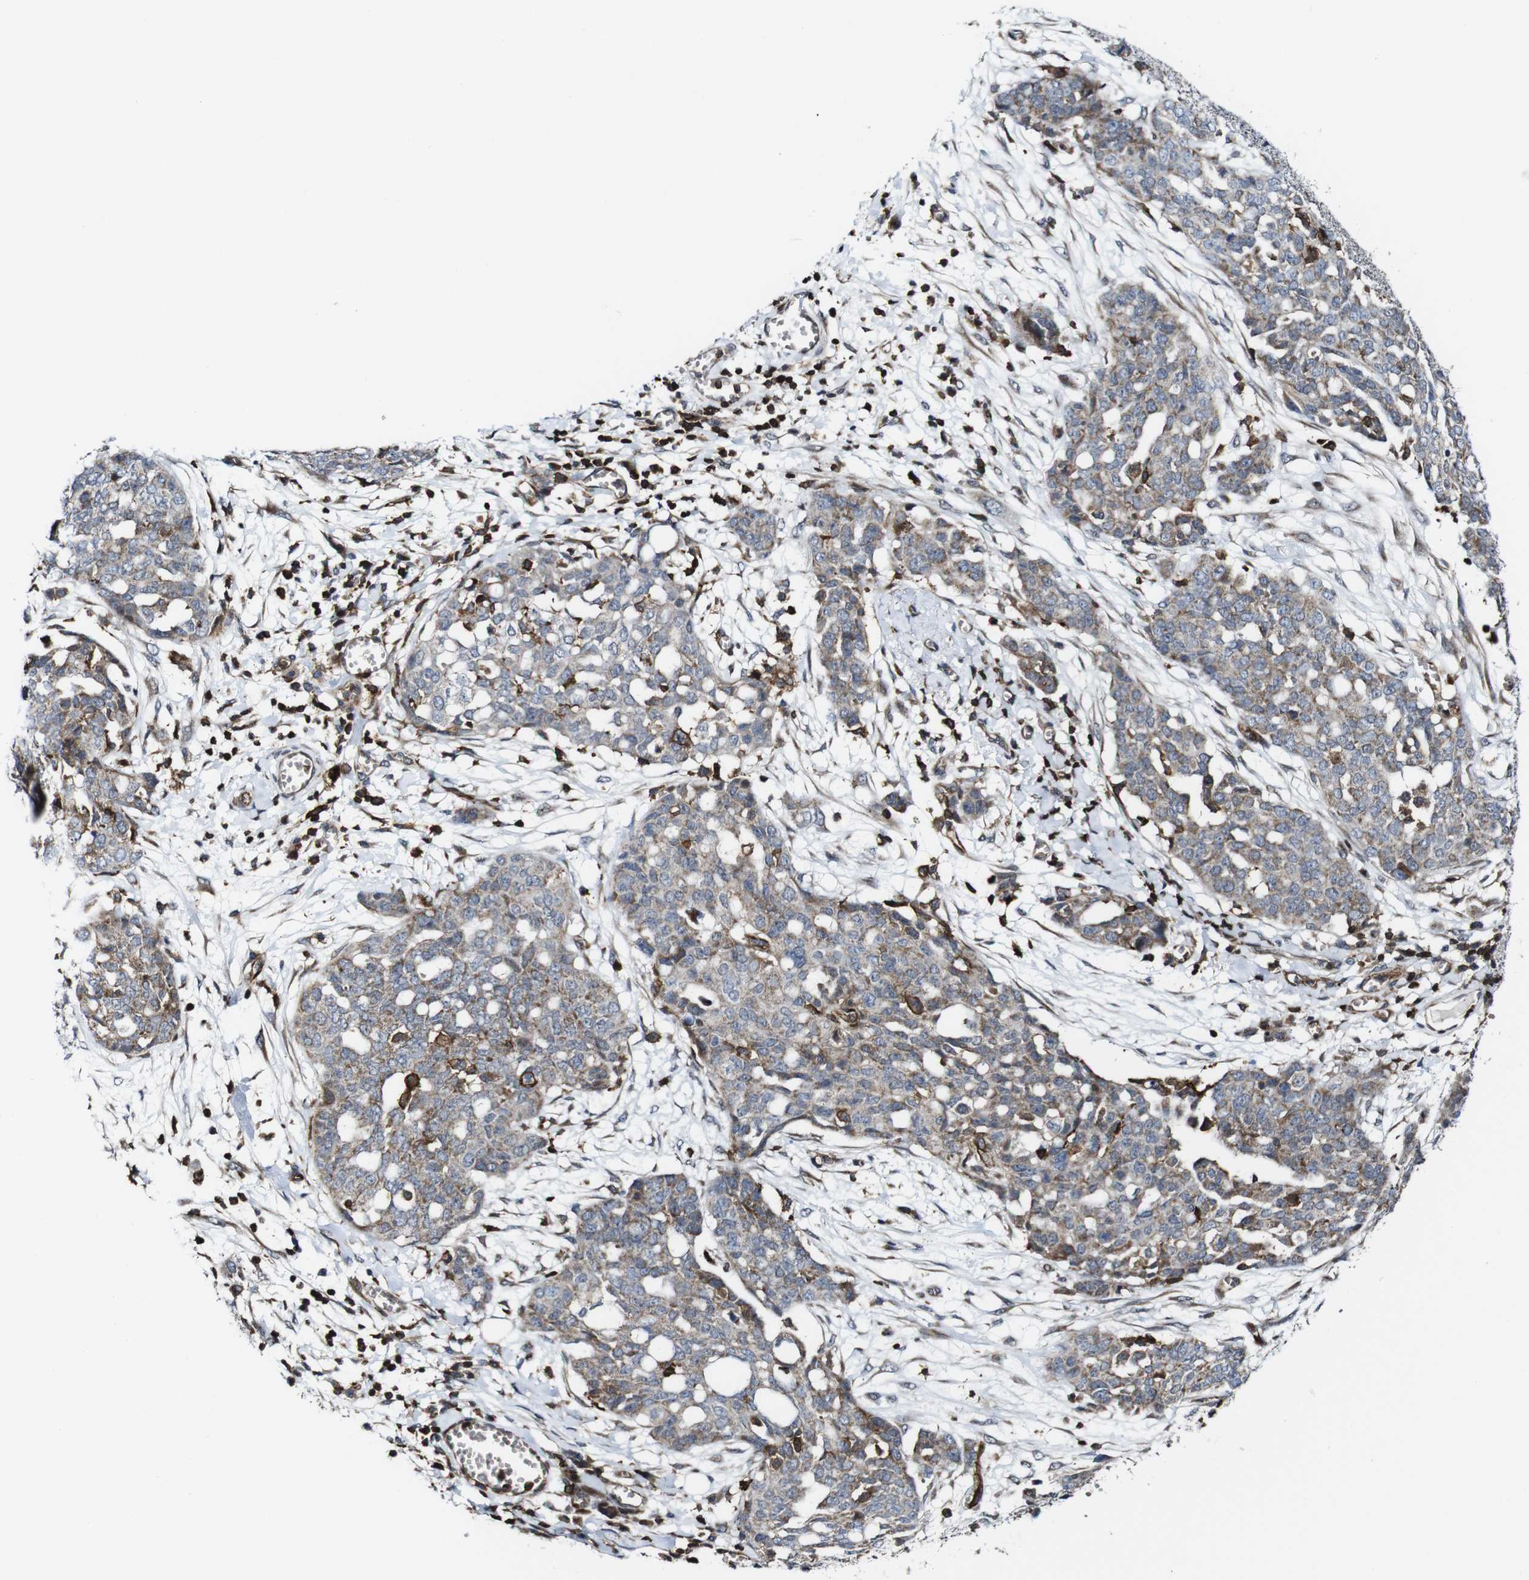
{"staining": {"intensity": "weak", "quantity": ">75%", "location": "cytoplasmic/membranous"}, "tissue": "ovarian cancer", "cell_type": "Tumor cells", "image_type": "cancer", "snomed": [{"axis": "morphology", "description": "Cystadenocarcinoma, serous, NOS"}, {"axis": "topography", "description": "Soft tissue"}, {"axis": "topography", "description": "Ovary"}], "caption": "This photomicrograph exhibits IHC staining of human ovarian serous cystadenocarcinoma, with low weak cytoplasmic/membranous staining in about >75% of tumor cells.", "gene": "JAK2", "patient": {"sex": "female", "age": 57}}